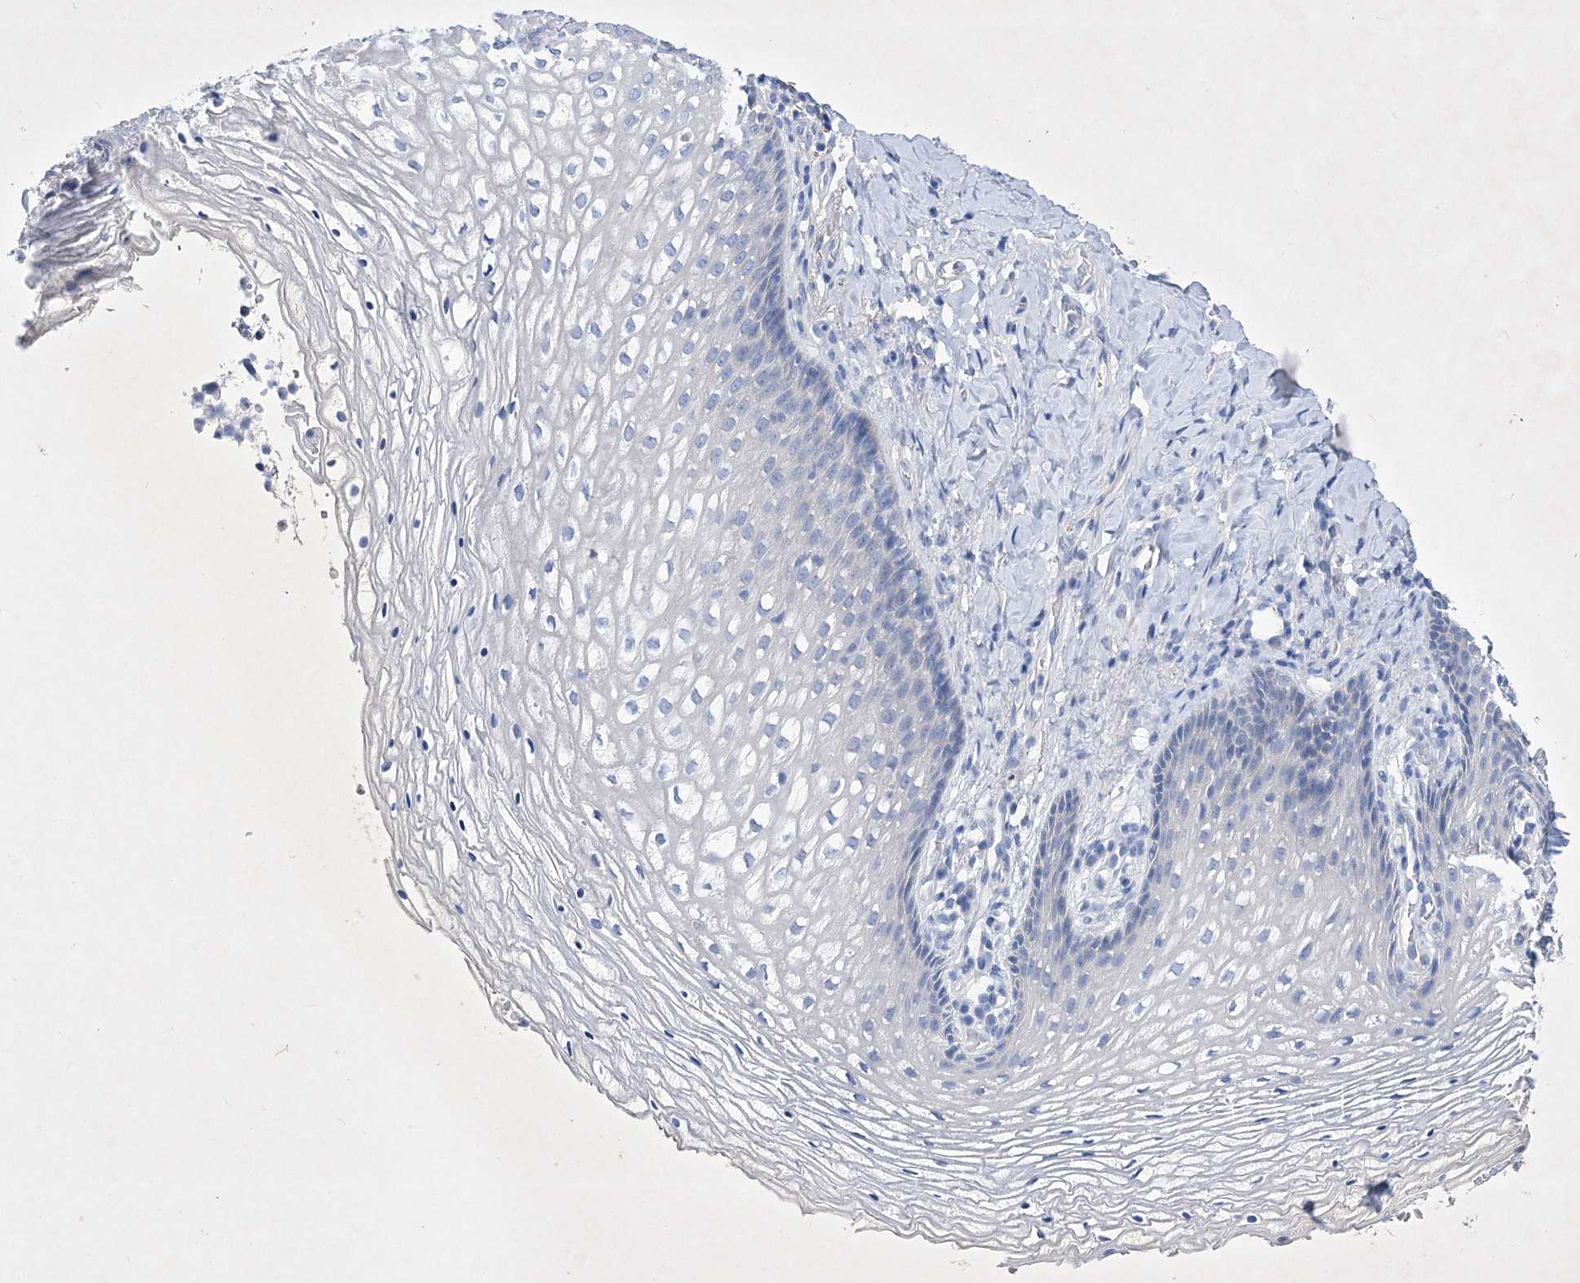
{"staining": {"intensity": "negative", "quantity": "none", "location": "none"}, "tissue": "vagina", "cell_type": "Squamous epithelial cells", "image_type": "normal", "snomed": [{"axis": "morphology", "description": "Normal tissue, NOS"}, {"axis": "topography", "description": "Vagina"}], "caption": "This is an immunohistochemistry (IHC) image of benign vagina. There is no positivity in squamous epithelial cells.", "gene": "GPN1", "patient": {"sex": "female", "age": 60}}